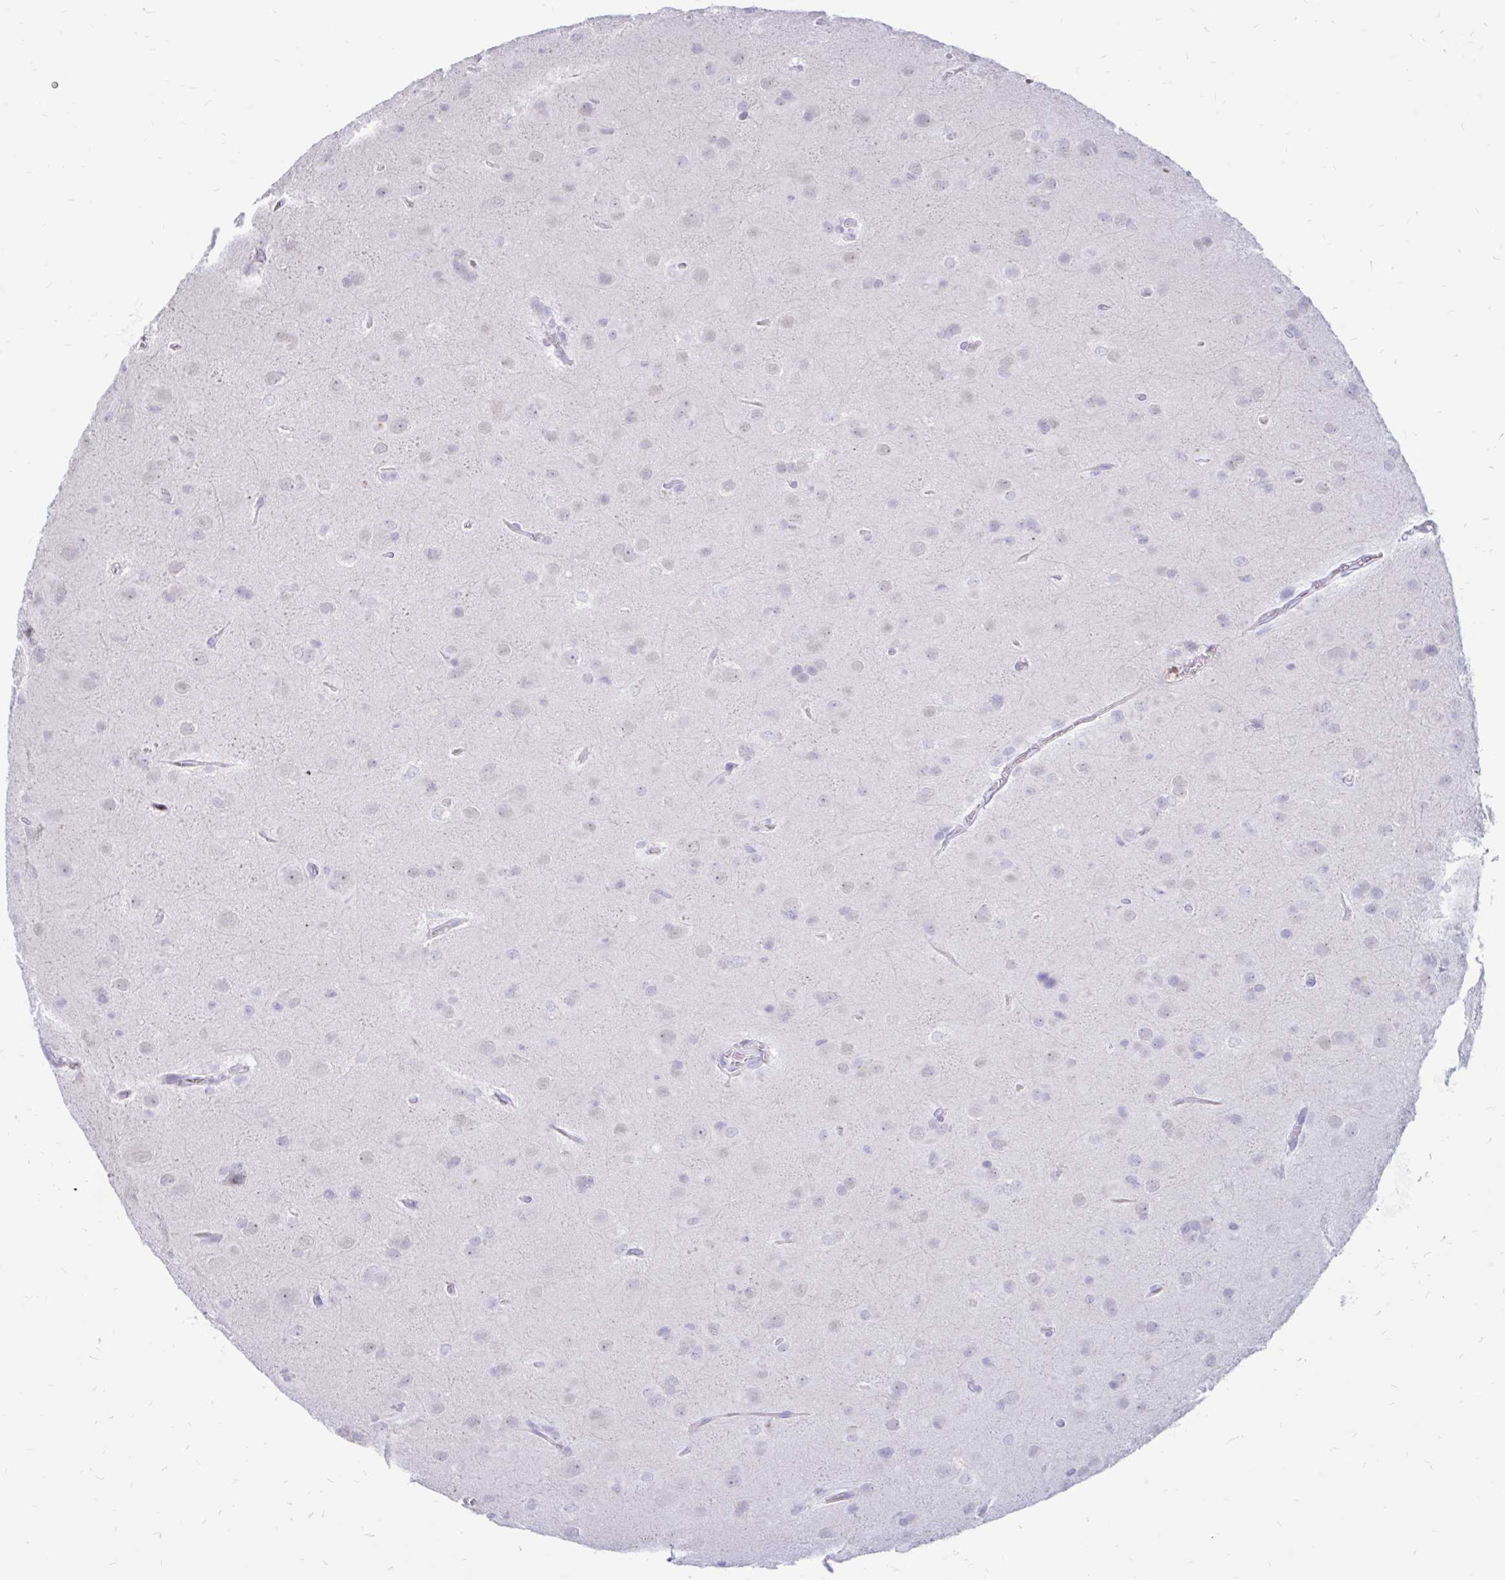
{"staining": {"intensity": "negative", "quantity": "none", "location": "none"}, "tissue": "glioma", "cell_type": "Tumor cells", "image_type": "cancer", "snomed": [{"axis": "morphology", "description": "Glioma, malignant, Low grade"}, {"axis": "topography", "description": "Brain"}], "caption": "There is no significant expression in tumor cells of low-grade glioma (malignant).", "gene": "IGSF5", "patient": {"sex": "male", "age": 58}}